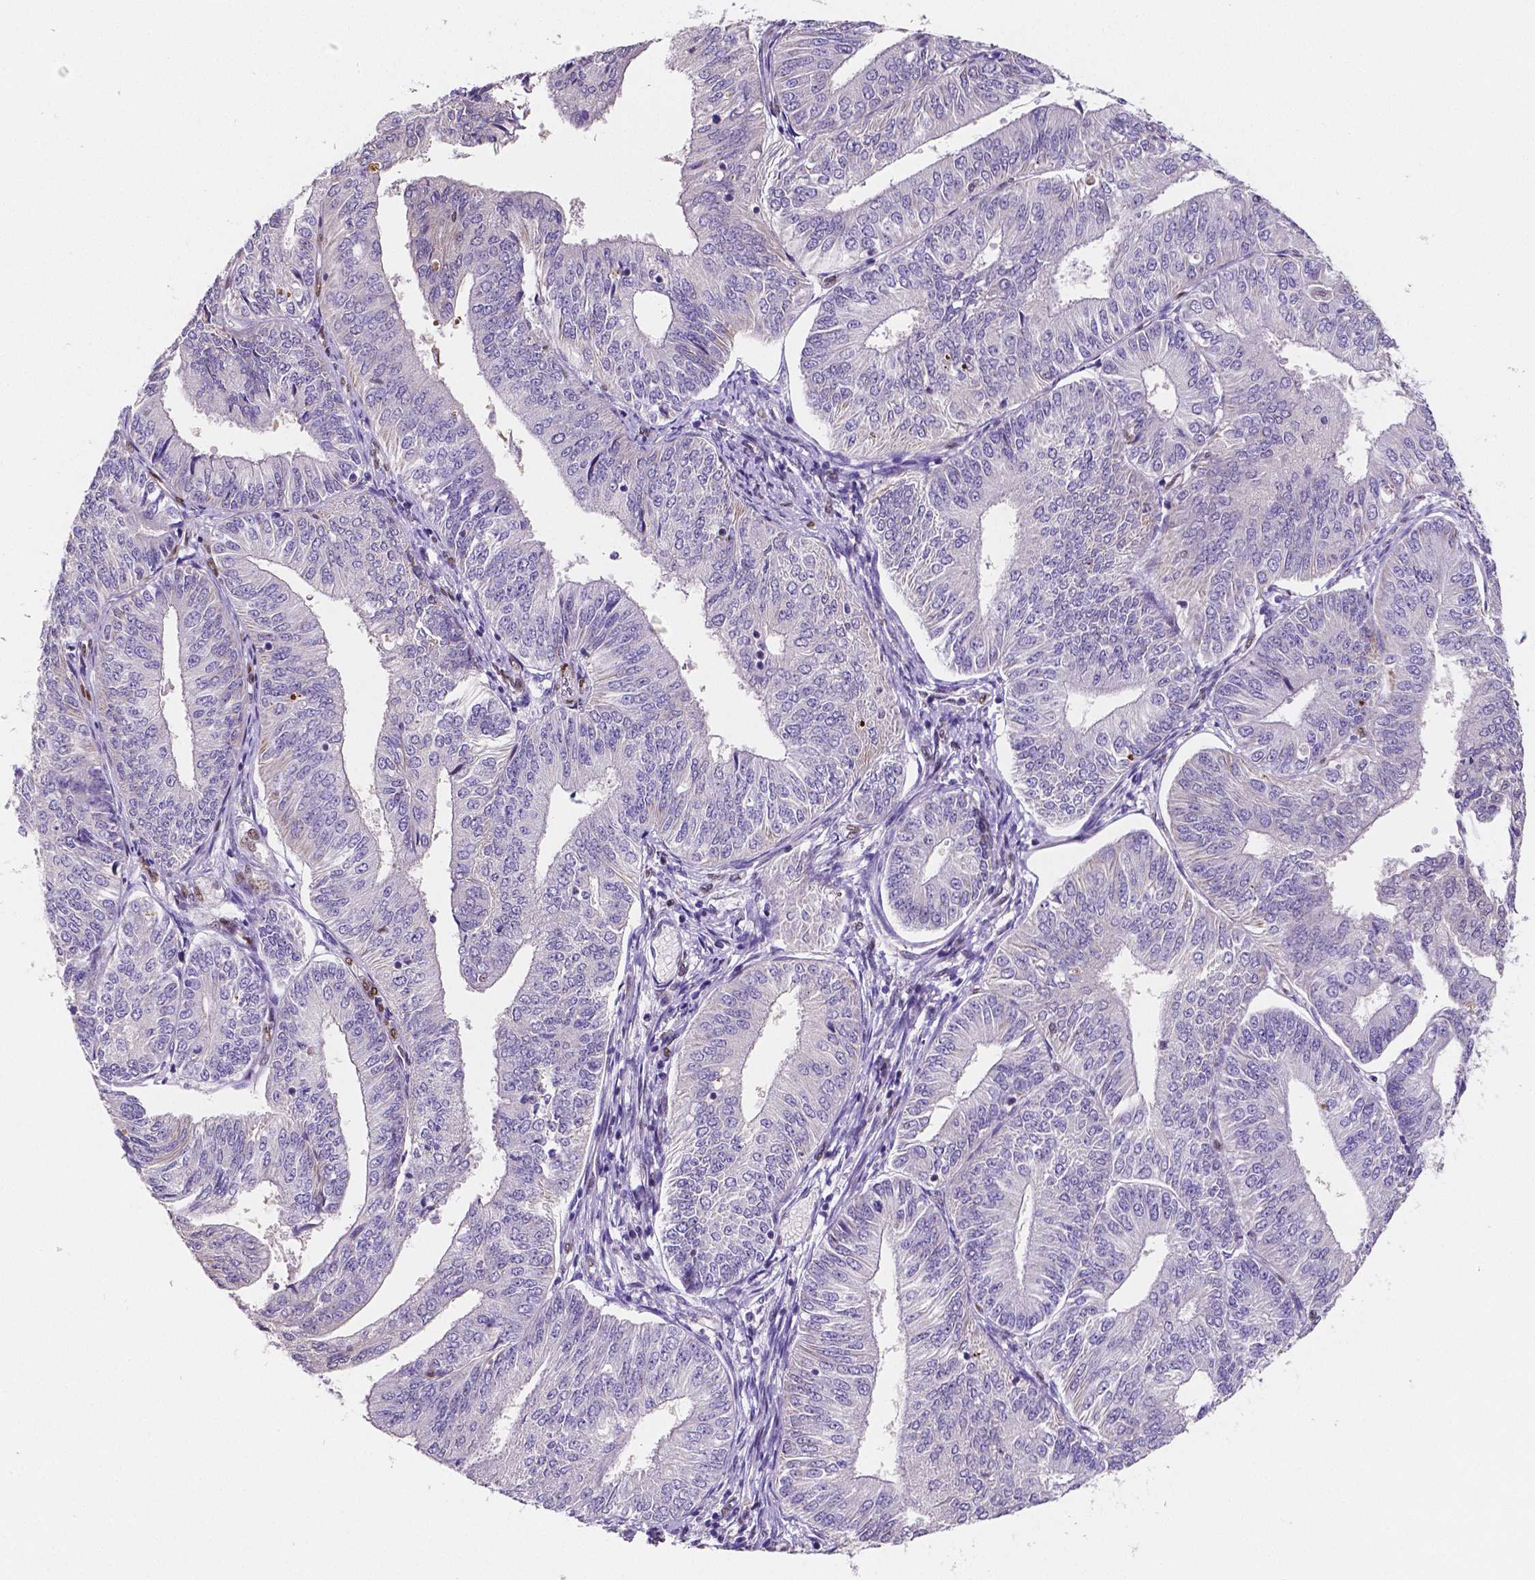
{"staining": {"intensity": "negative", "quantity": "none", "location": "none"}, "tissue": "endometrial cancer", "cell_type": "Tumor cells", "image_type": "cancer", "snomed": [{"axis": "morphology", "description": "Adenocarcinoma, NOS"}, {"axis": "topography", "description": "Endometrium"}], "caption": "A high-resolution micrograph shows immunohistochemistry staining of endometrial cancer, which reveals no significant staining in tumor cells.", "gene": "MEF2C", "patient": {"sex": "female", "age": 58}}